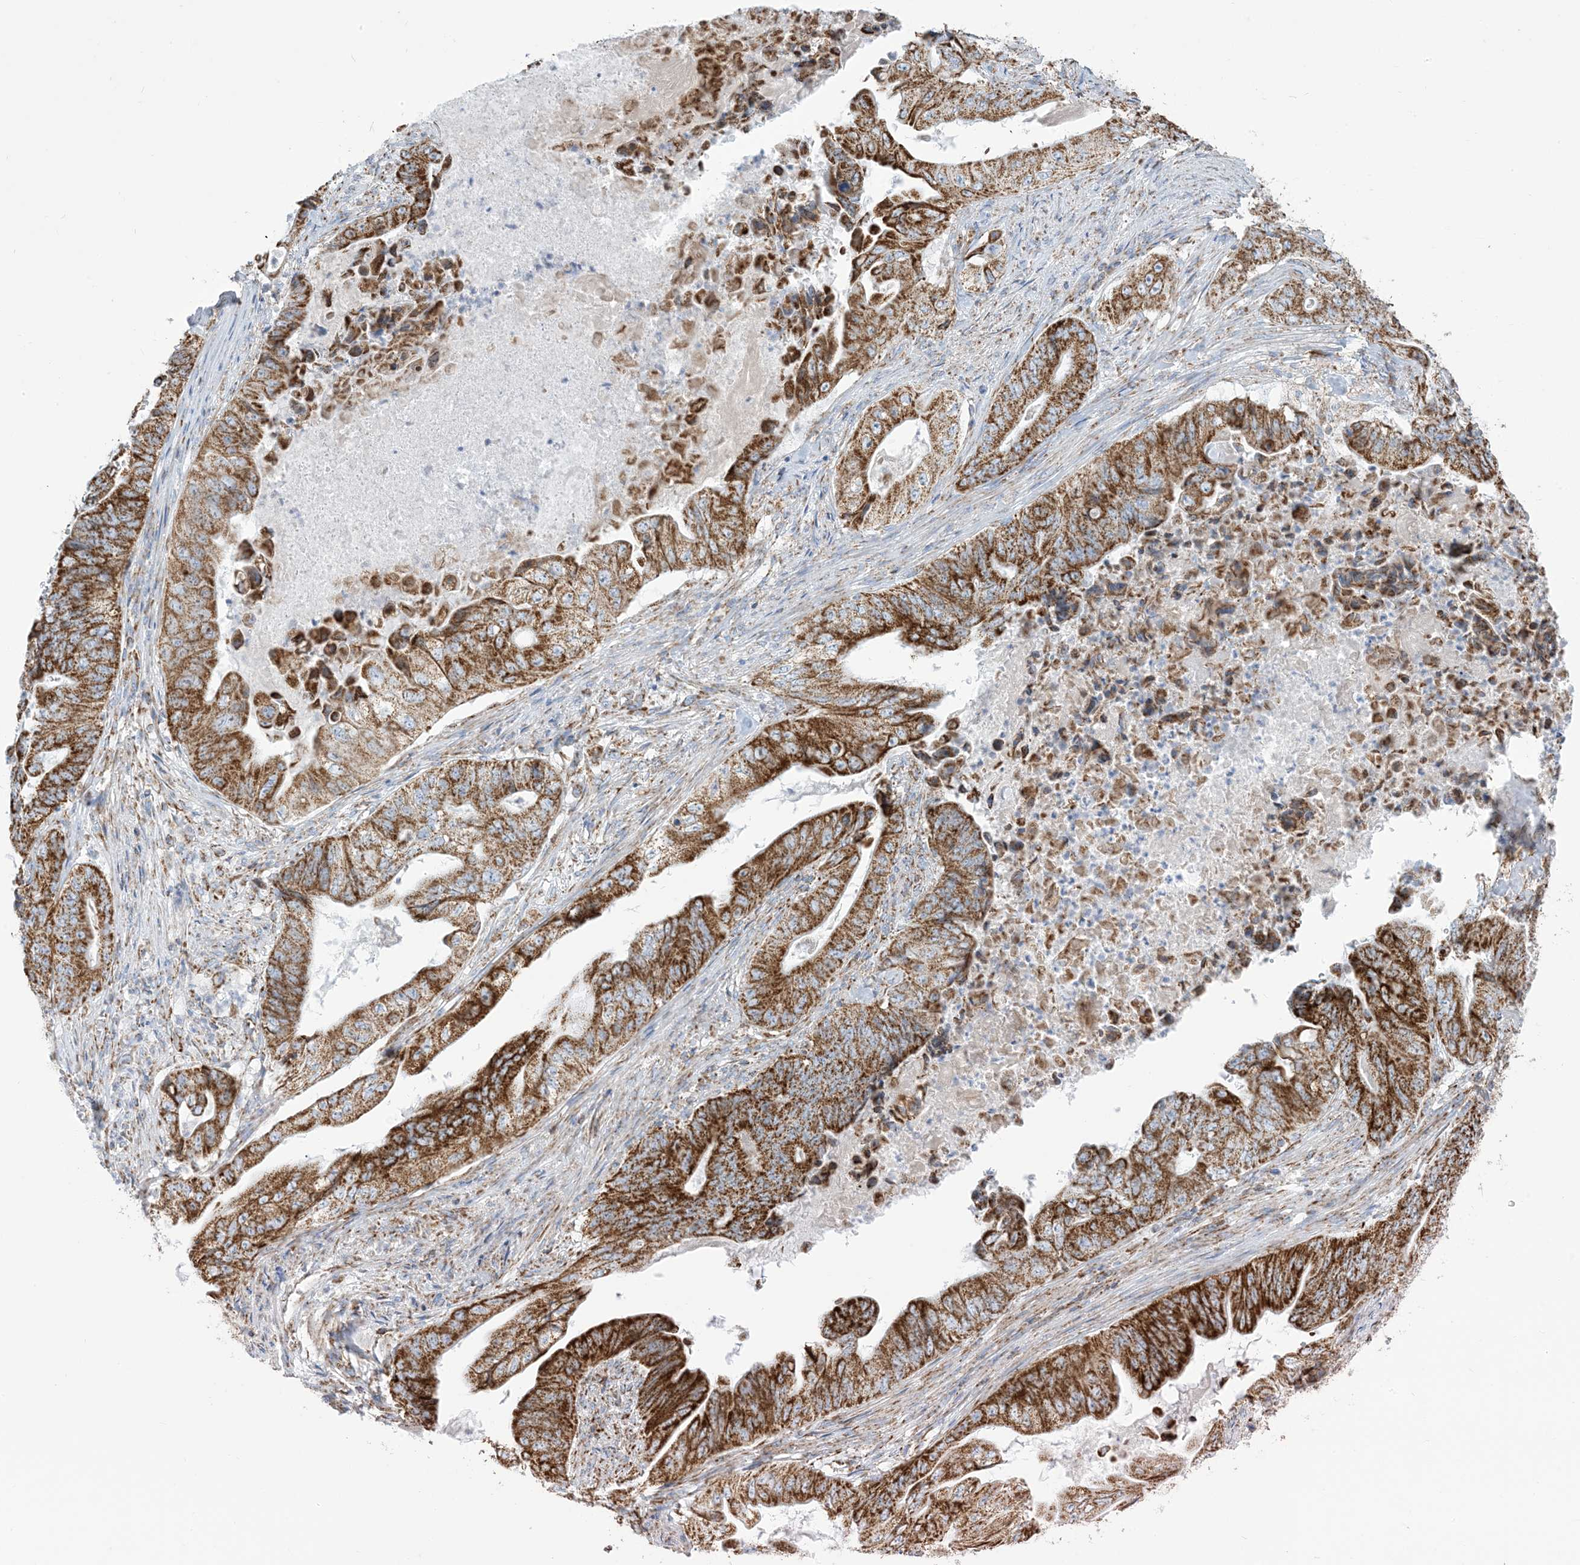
{"staining": {"intensity": "strong", "quantity": ">75%", "location": "cytoplasmic/membranous"}, "tissue": "stomach cancer", "cell_type": "Tumor cells", "image_type": "cancer", "snomed": [{"axis": "morphology", "description": "Adenocarcinoma, NOS"}, {"axis": "topography", "description": "Stomach"}], "caption": "A brown stain highlights strong cytoplasmic/membranous positivity of a protein in stomach cancer tumor cells.", "gene": "SAMM50", "patient": {"sex": "female", "age": 73}}